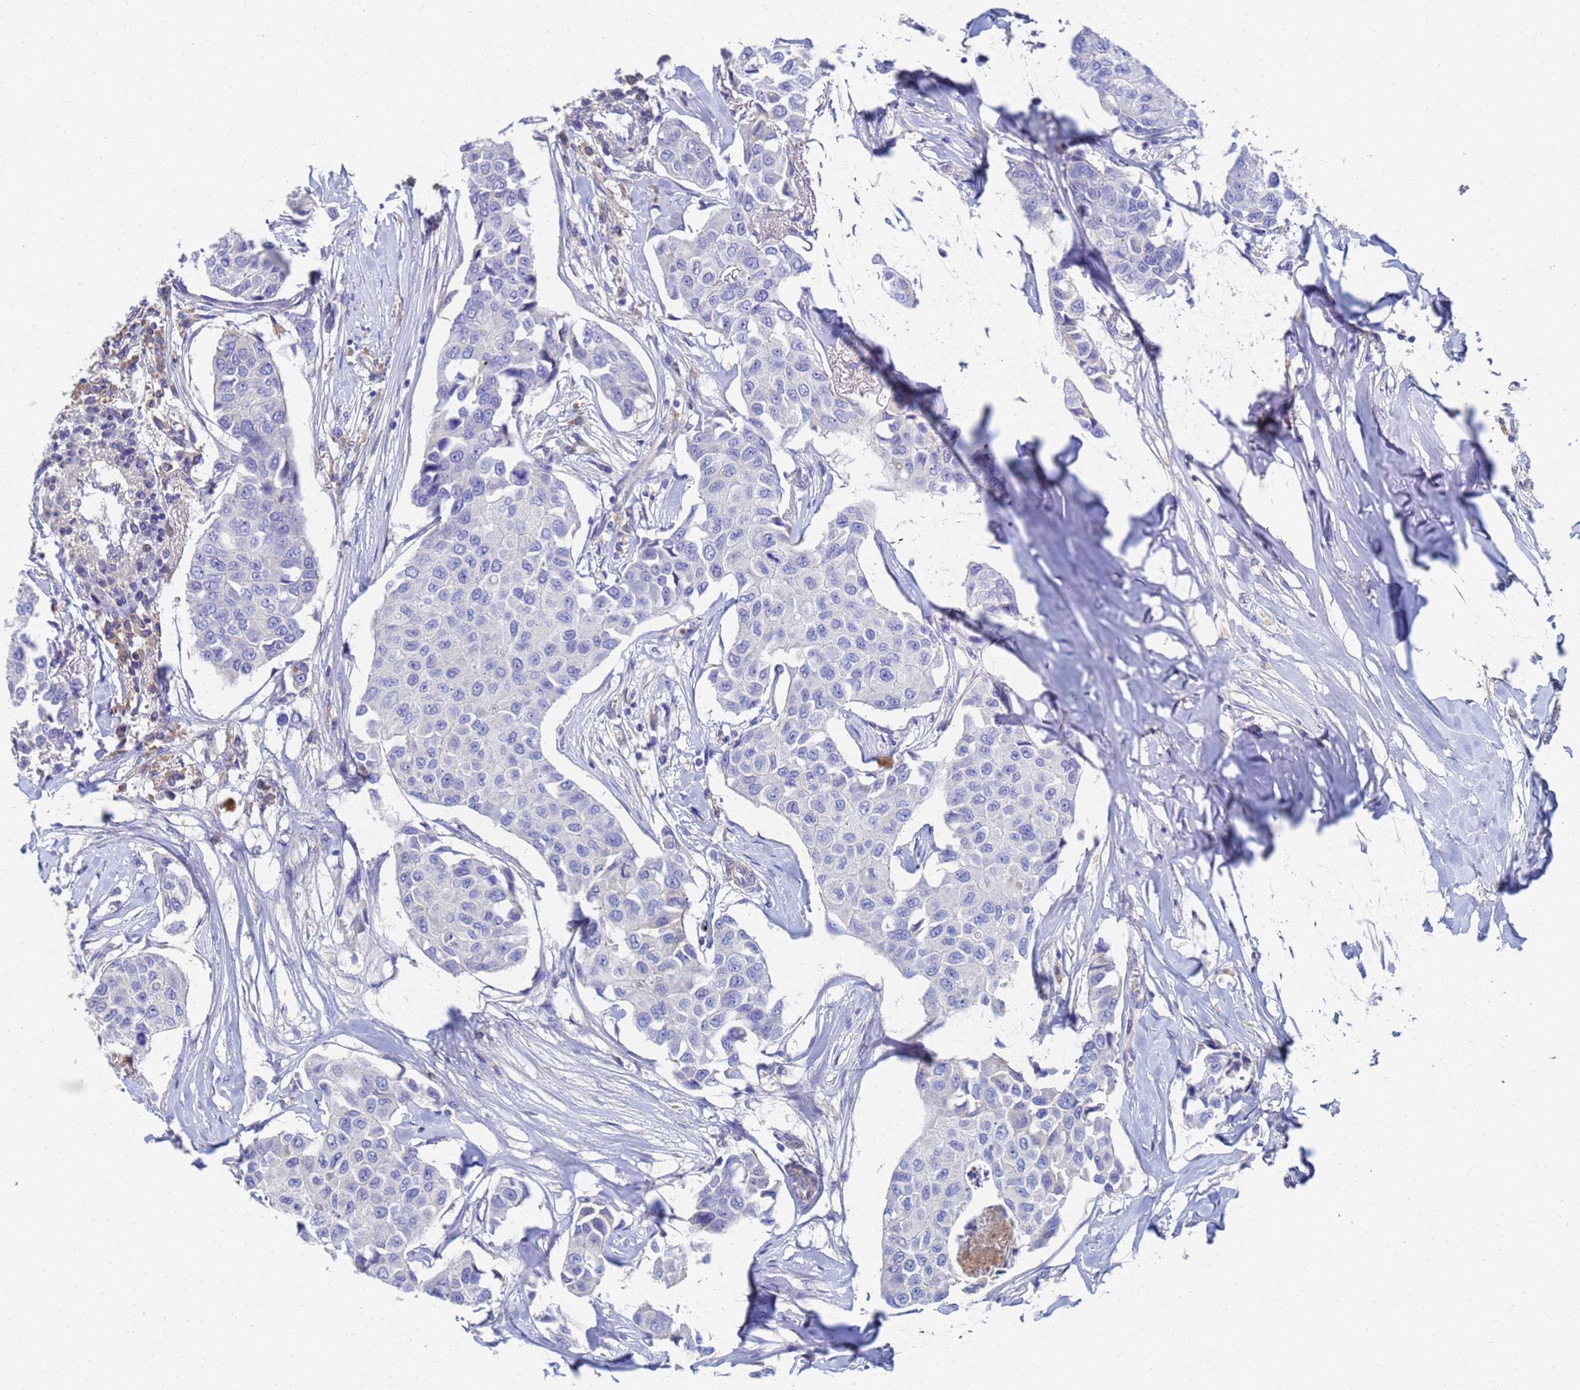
{"staining": {"intensity": "negative", "quantity": "none", "location": "none"}, "tissue": "breast cancer", "cell_type": "Tumor cells", "image_type": "cancer", "snomed": [{"axis": "morphology", "description": "Duct carcinoma"}, {"axis": "topography", "description": "Breast"}], "caption": "This is a photomicrograph of immunohistochemistry staining of infiltrating ductal carcinoma (breast), which shows no staining in tumor cells. (Immunohistochemistry (ihc), brightfield microscopy, high magnification).", "gene": "LBX2", "patient": {"sex": "female", "age": 80}}